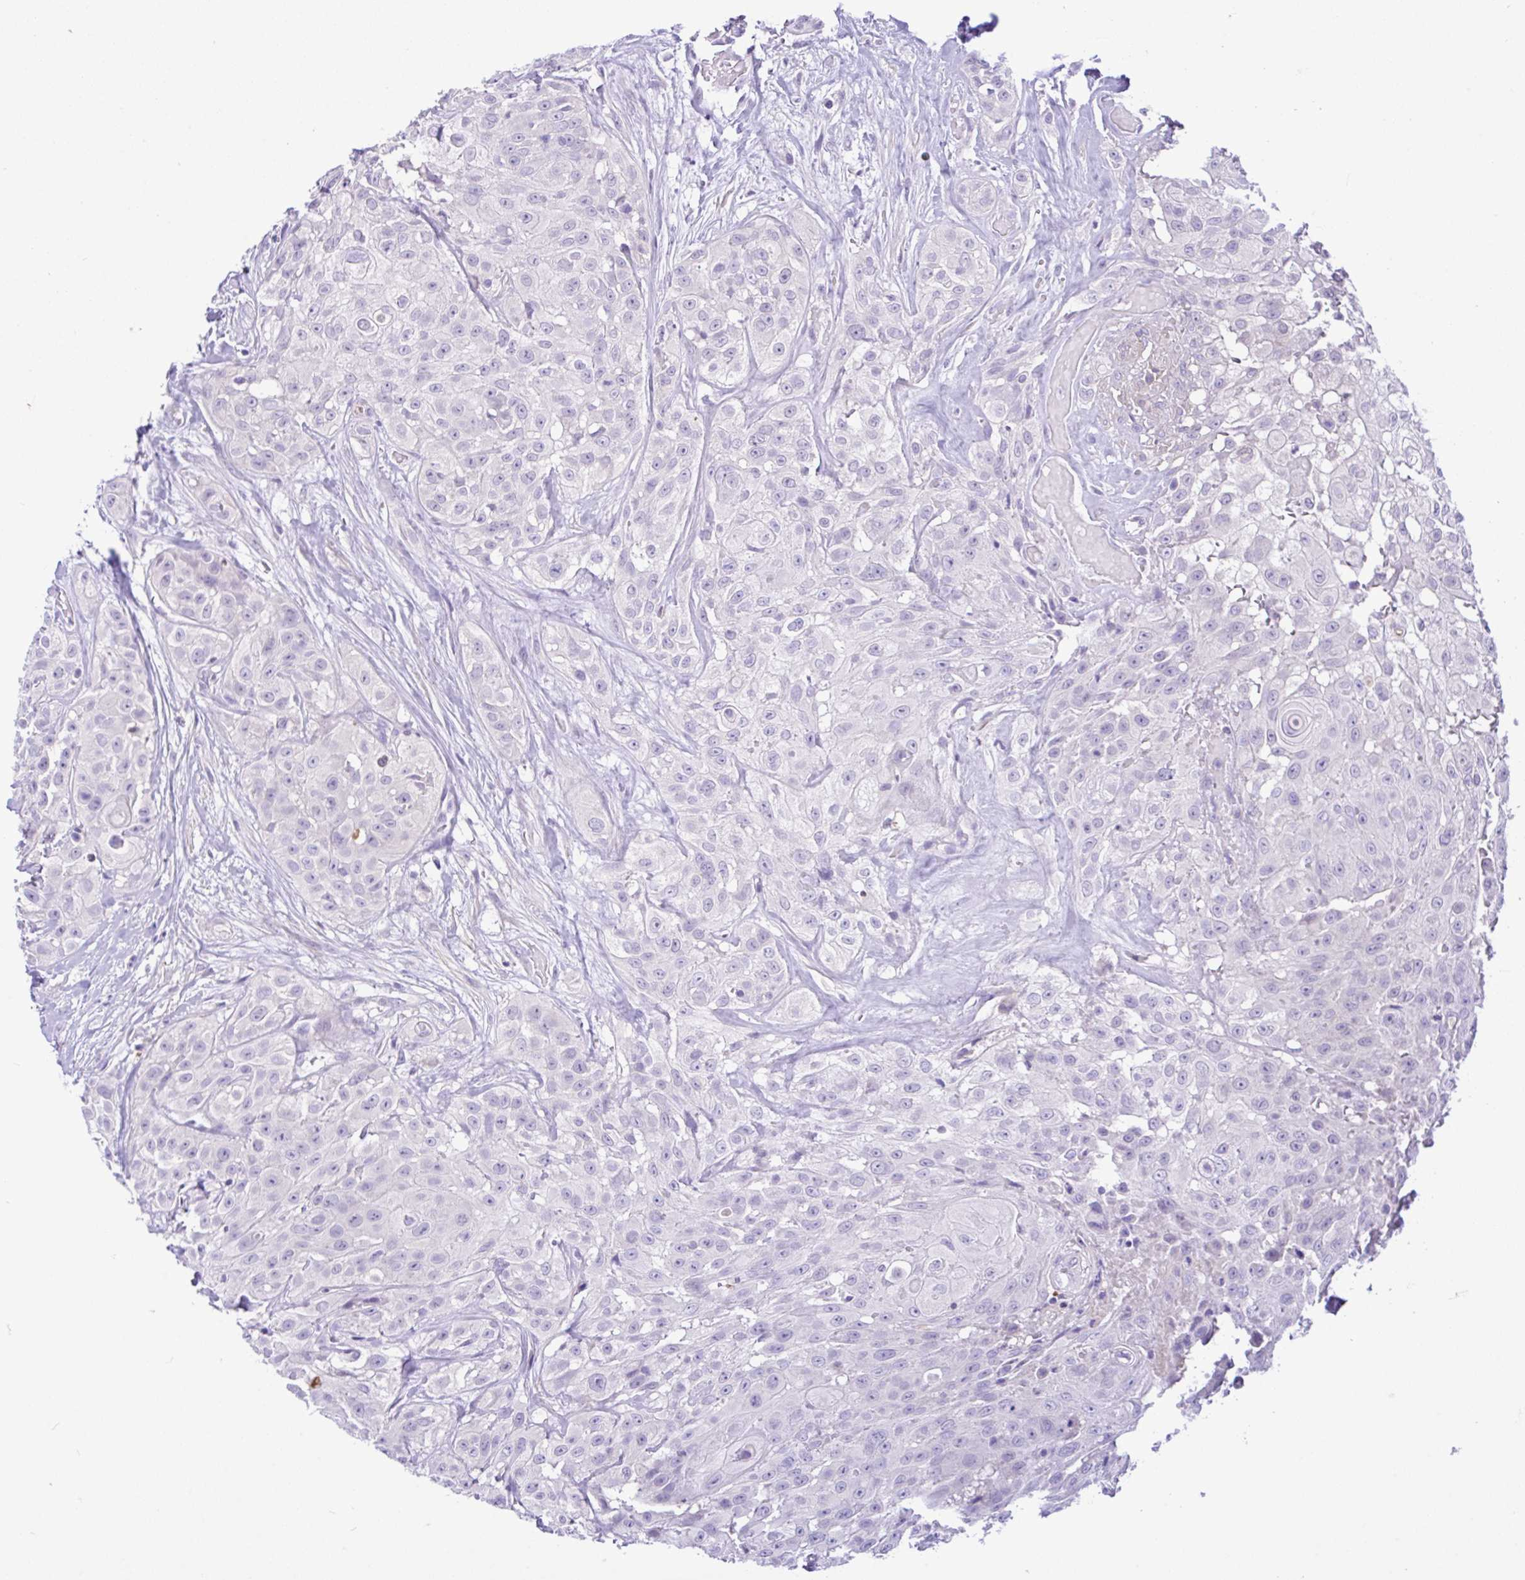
{"staining": {"intensity": "negative", "quantity": "none", "location": "none"}, "tissue": "head and neck cancer", "cell_type": "Tumor cells", "image_type": "cancer", "snomed": [{"axis": "morphology", "description": "Squamous cell carcinoma, NOS"}, {"axis": "topography", "description": "Head-Neck"}], "caption": "Head and neck squamous cell carcinoma stained for a protein using immunohistochemistry (IHC) demonstrates no staining tumor cells.", "gene": "ANO4", "patient": {"sex": "male", "age": 83}}